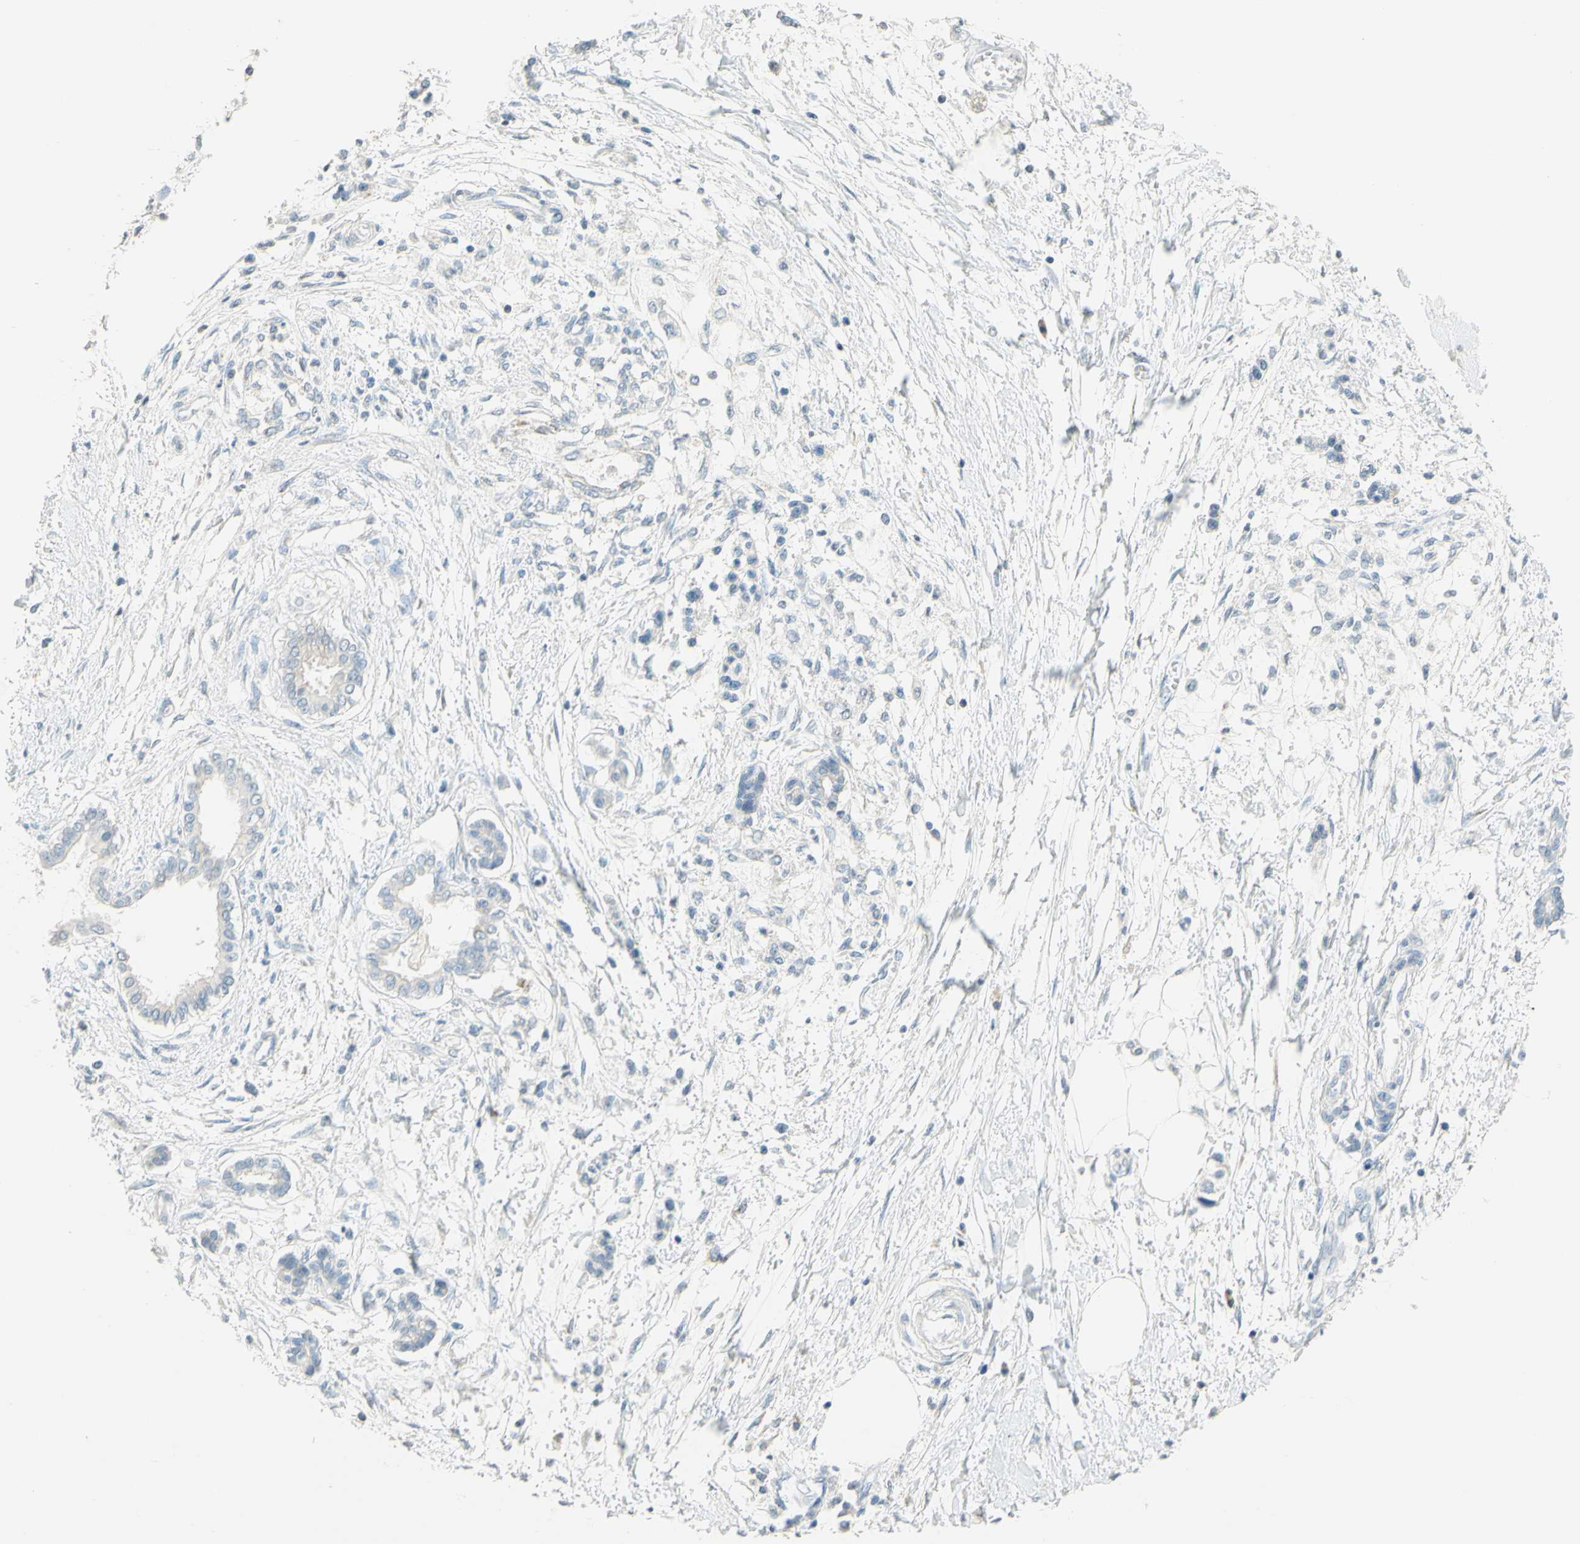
{"staining": {"intensity": "negative", "quantity": "none", "location": "none"}, "tissue": "pancreatic cancer", "cell_type": "Tumor cells", "image_type": "cancer", "snomed": [{"axis": "morphology", "description": "Adenocarcinoma, NOS"}, {"axis": "topography", "description": "Pancreas"}], "caption": "This histopathology image is of pancreatic adenocarcinoma stained with immunohistochemistry to label a protein in brown with the nuclei are counter-stained blue. There is no positivity in tumor cells.", "gene": "MAG", "patient": {"sex": "male", "age": 56}}